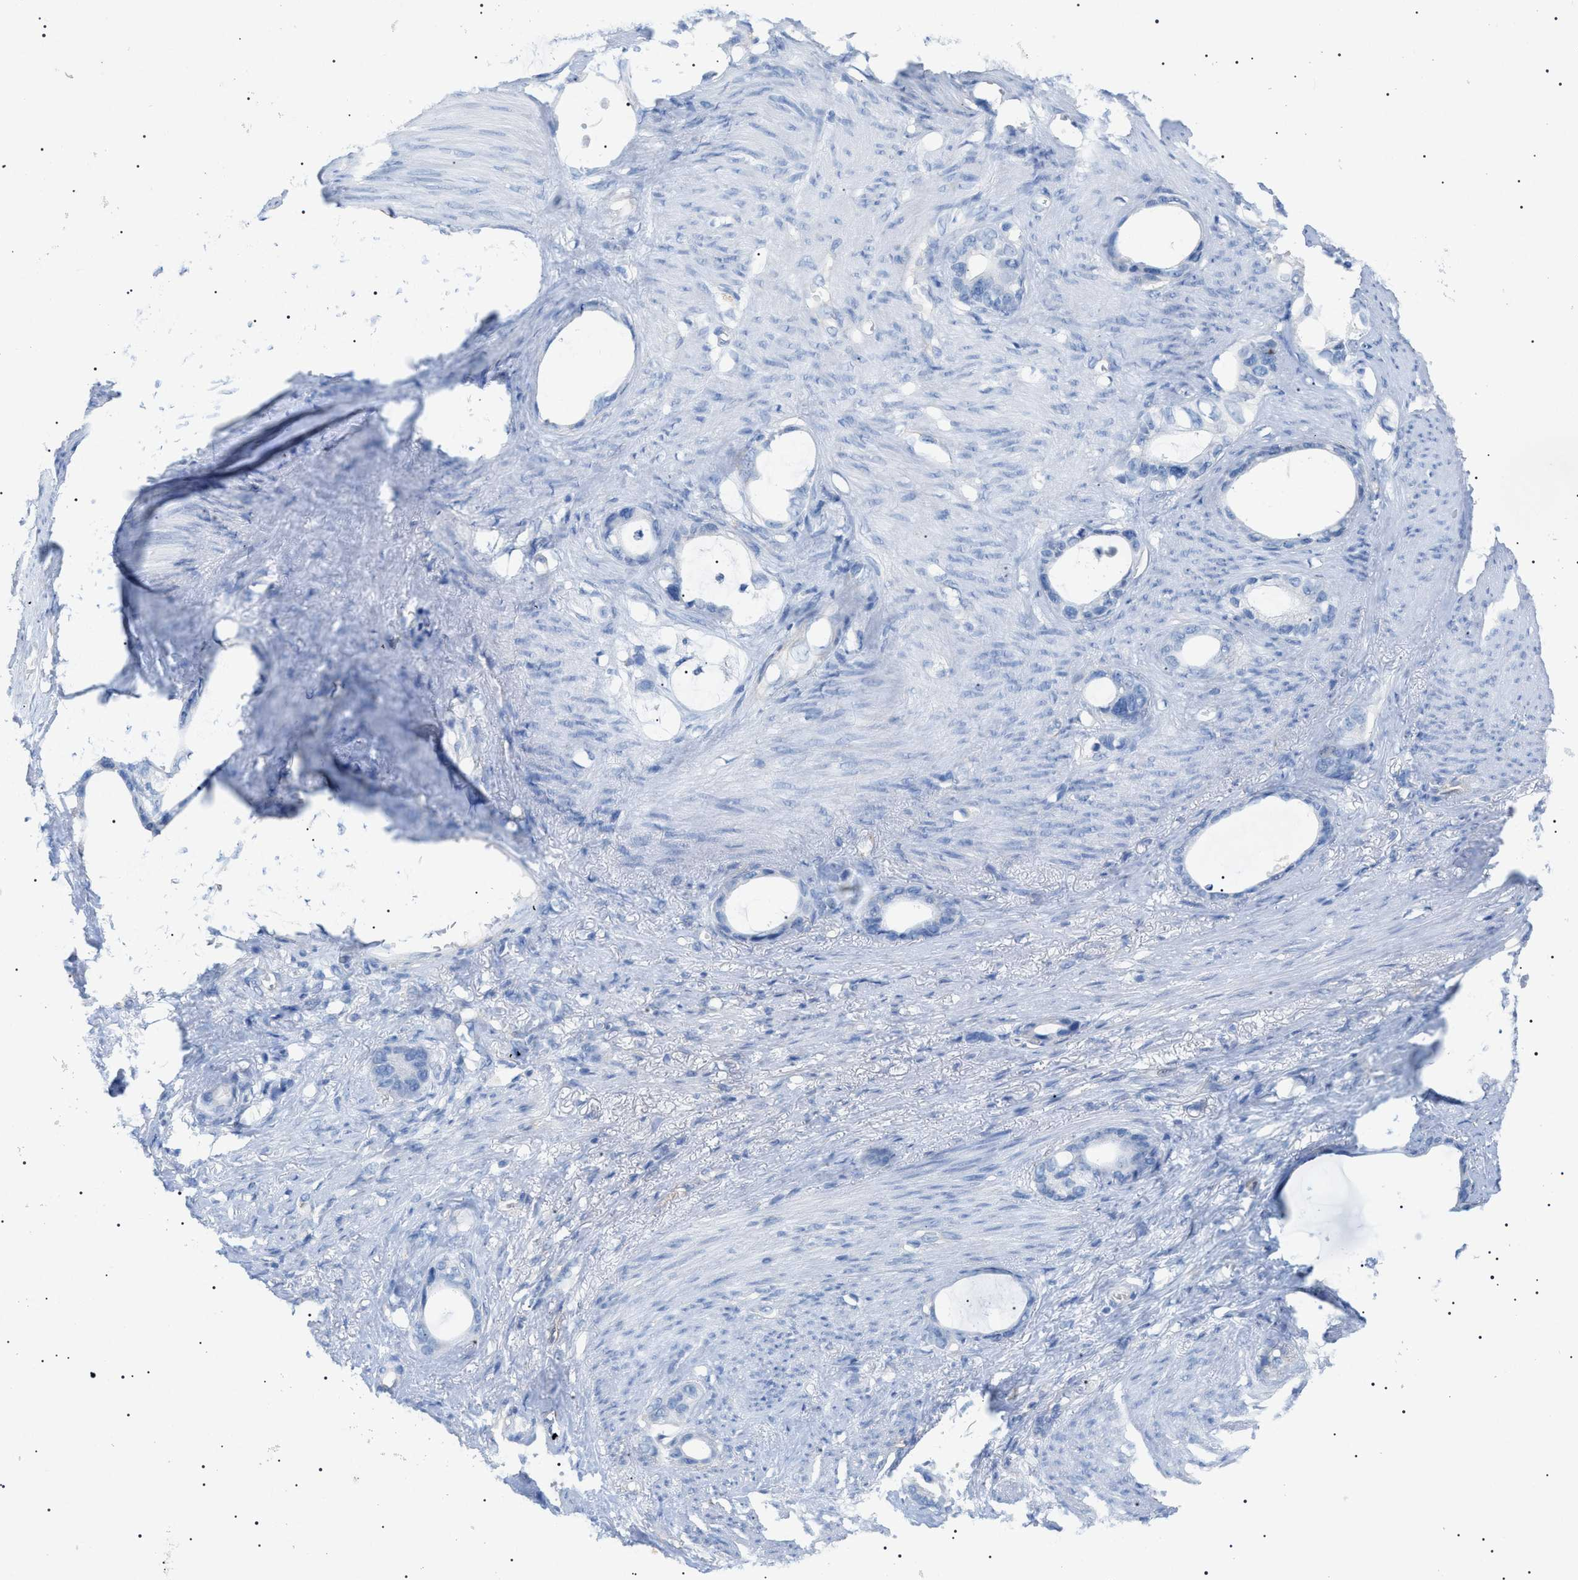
{"staining": {"intensity": "negative", "quantity": "none", "location": "none"}, "tissue": "stomach cancer", "cell_type": "Tumor cells", "image_type": "cancer", "snomed": [{"axis": "morphology", "description": "Adenocarcinoma, NOS"}, {"axis": "topography", "description": "Stomach"}], "caption": "IHC image of neoplastic tissue: adenocarcinoma (stomach) stained with DAB (3,3'-diaminobenzidine) demonstrates no significant protein expression in tumor cells. (DAB (3,3'-diaminobenzidine) immunohistochemistry (IHC) with hematoxylin counter stain).", "gene": "ADAMTS1", "patient": {"sex": "female", "age": 75}}